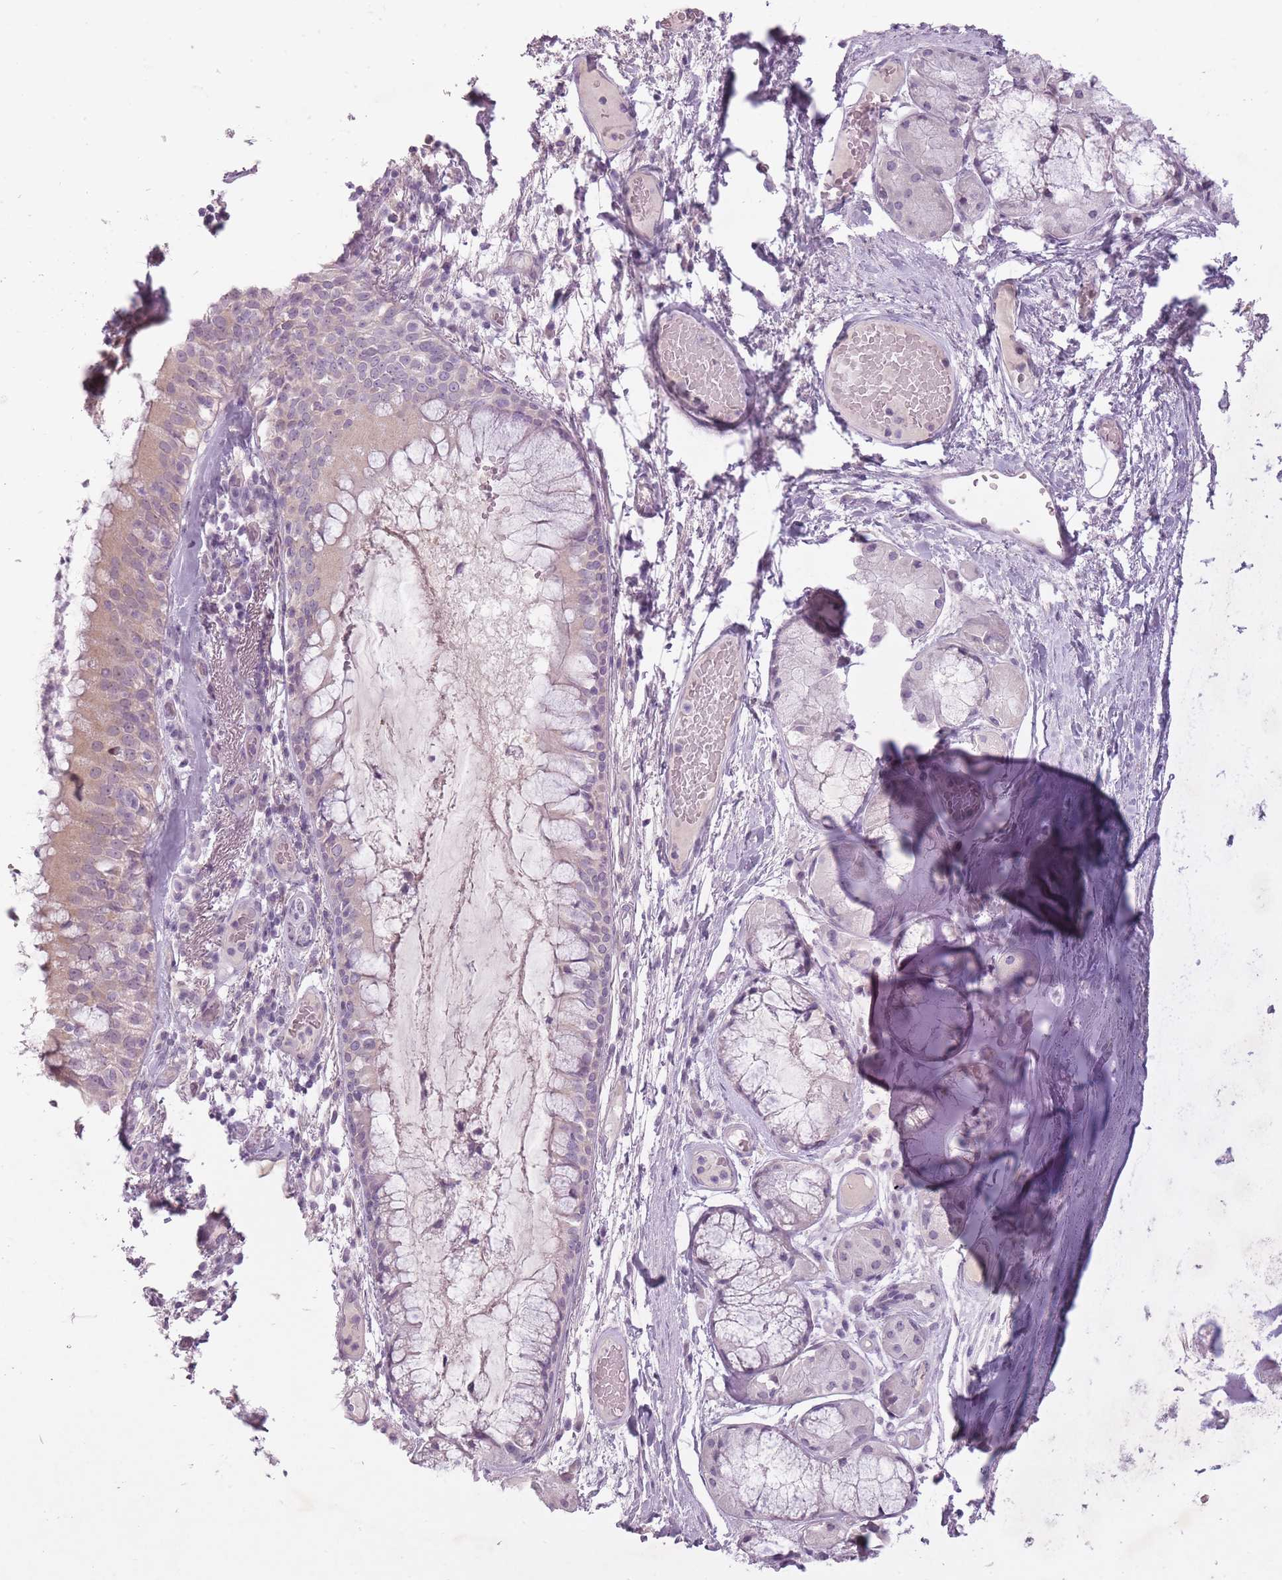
{"staining": {"intensity": "weak", "quantity": "25%-75%", "location": "cytoplasmic/membranous"}, "tissue": "bronchus", "cell_type": "Respiratory epithelial cells", "image_type": "normal", "snomed": [{"axis": "morphology", "description": "Normal tissue, NOS"}, {"axis": "topography", "description": "Cartilage tissue"}, {"axis": "topography", "description": "Bronchus"}], "caption": "Protein expression analysis of benign human bronchus reveals weak cytoplasmic/membranous positivity in approximately 25%-75% of respiratory epithelial cells.", "gene": "FAM43B", "patient": {"sex": "male", "age": 63}}